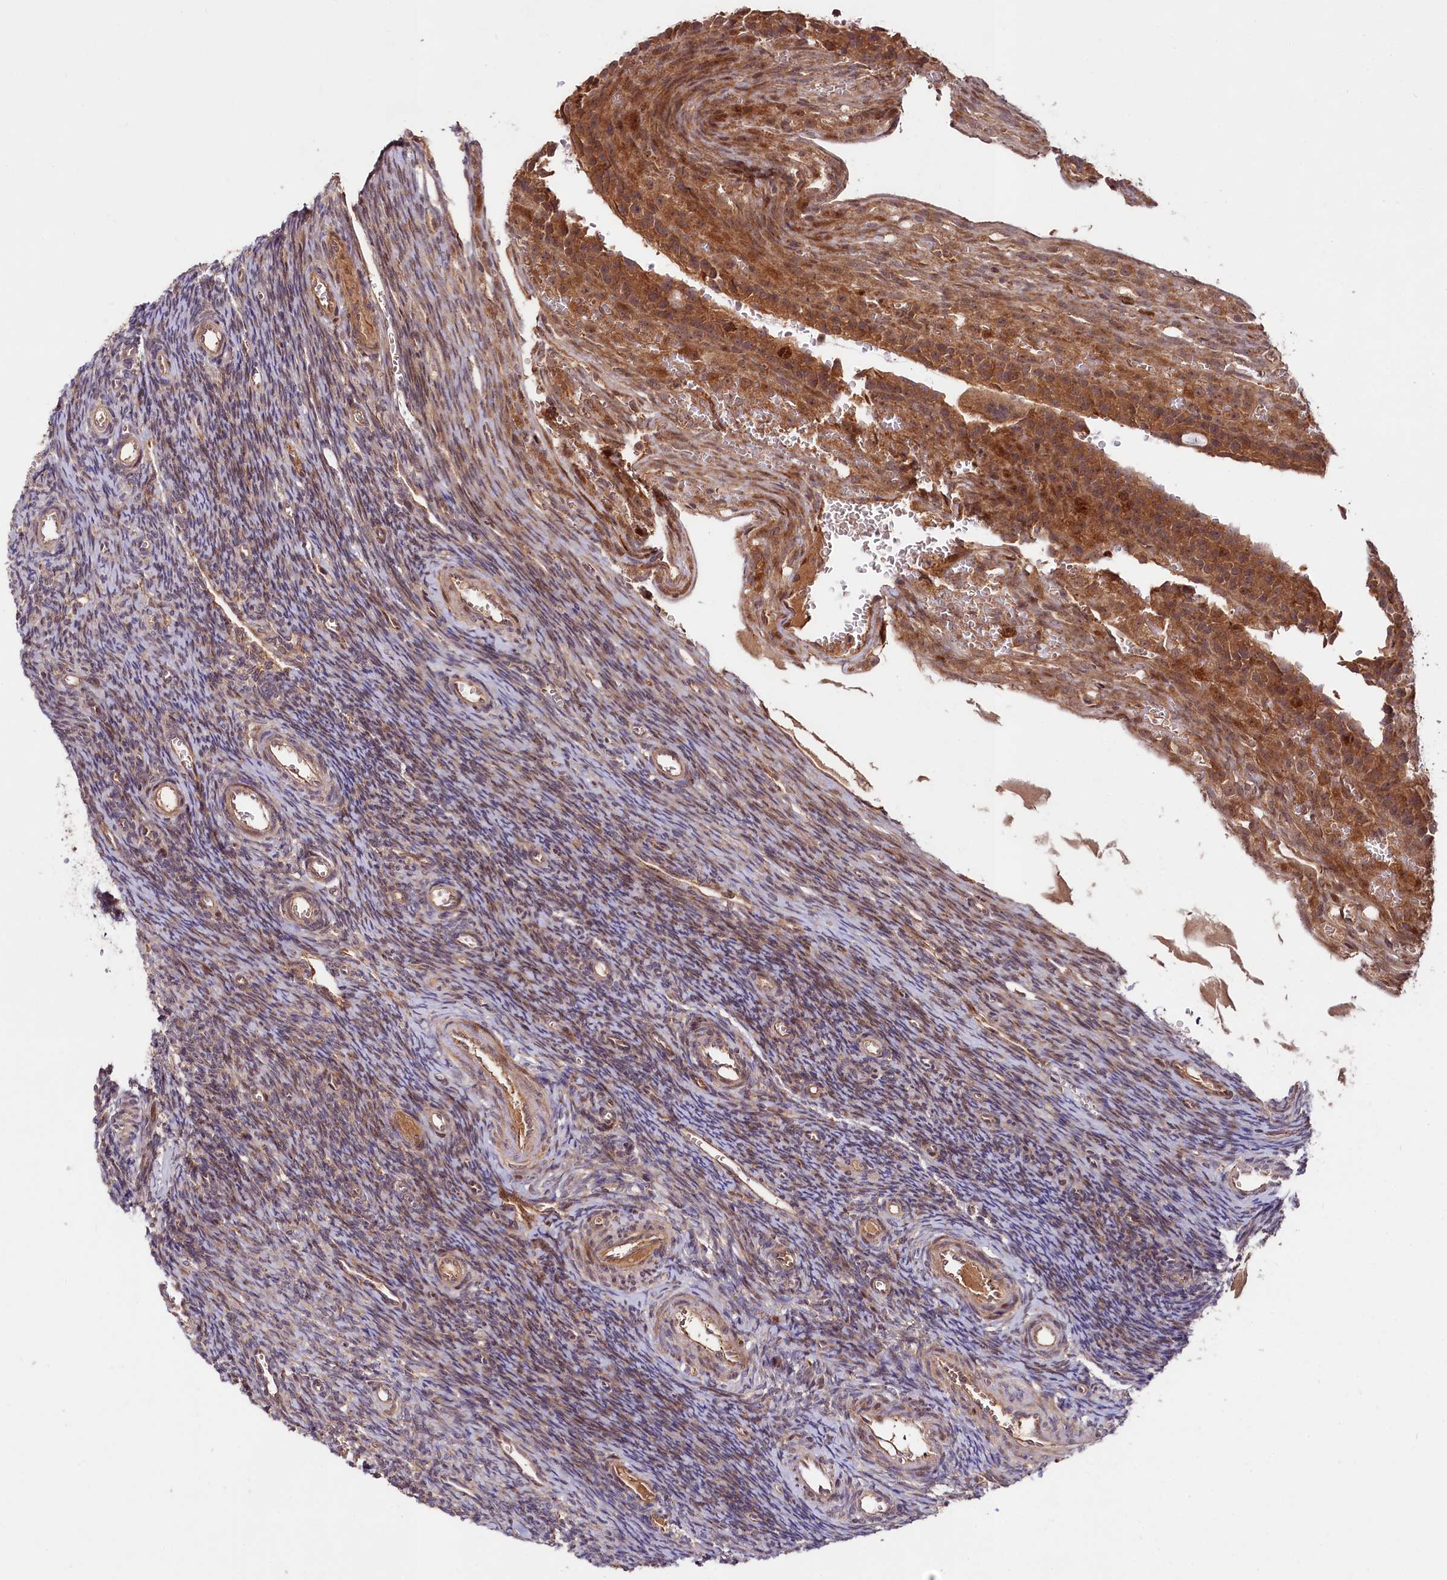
{"staining": {"intensity": "moderate", "quantity": "25%-75%", "location": "cytoplasmic/membranous"}, "tissue": "ovary", "cell_type": "Ovarian stroma cells", "image_type": "normal", "snomed": [{"axis": "morphology", "description": "Normal tissue, NOS"}, {"axis": "topography", "description": "Ovary"}], "caption": "Human ovary stained with a brown dye demonstrates moderate cytoplasmic/membranous positive staining in about 25%-75% of ovarian stroma cells.", "gene": "NEDD1", "patient": {"sex": "female", "age": 39}}